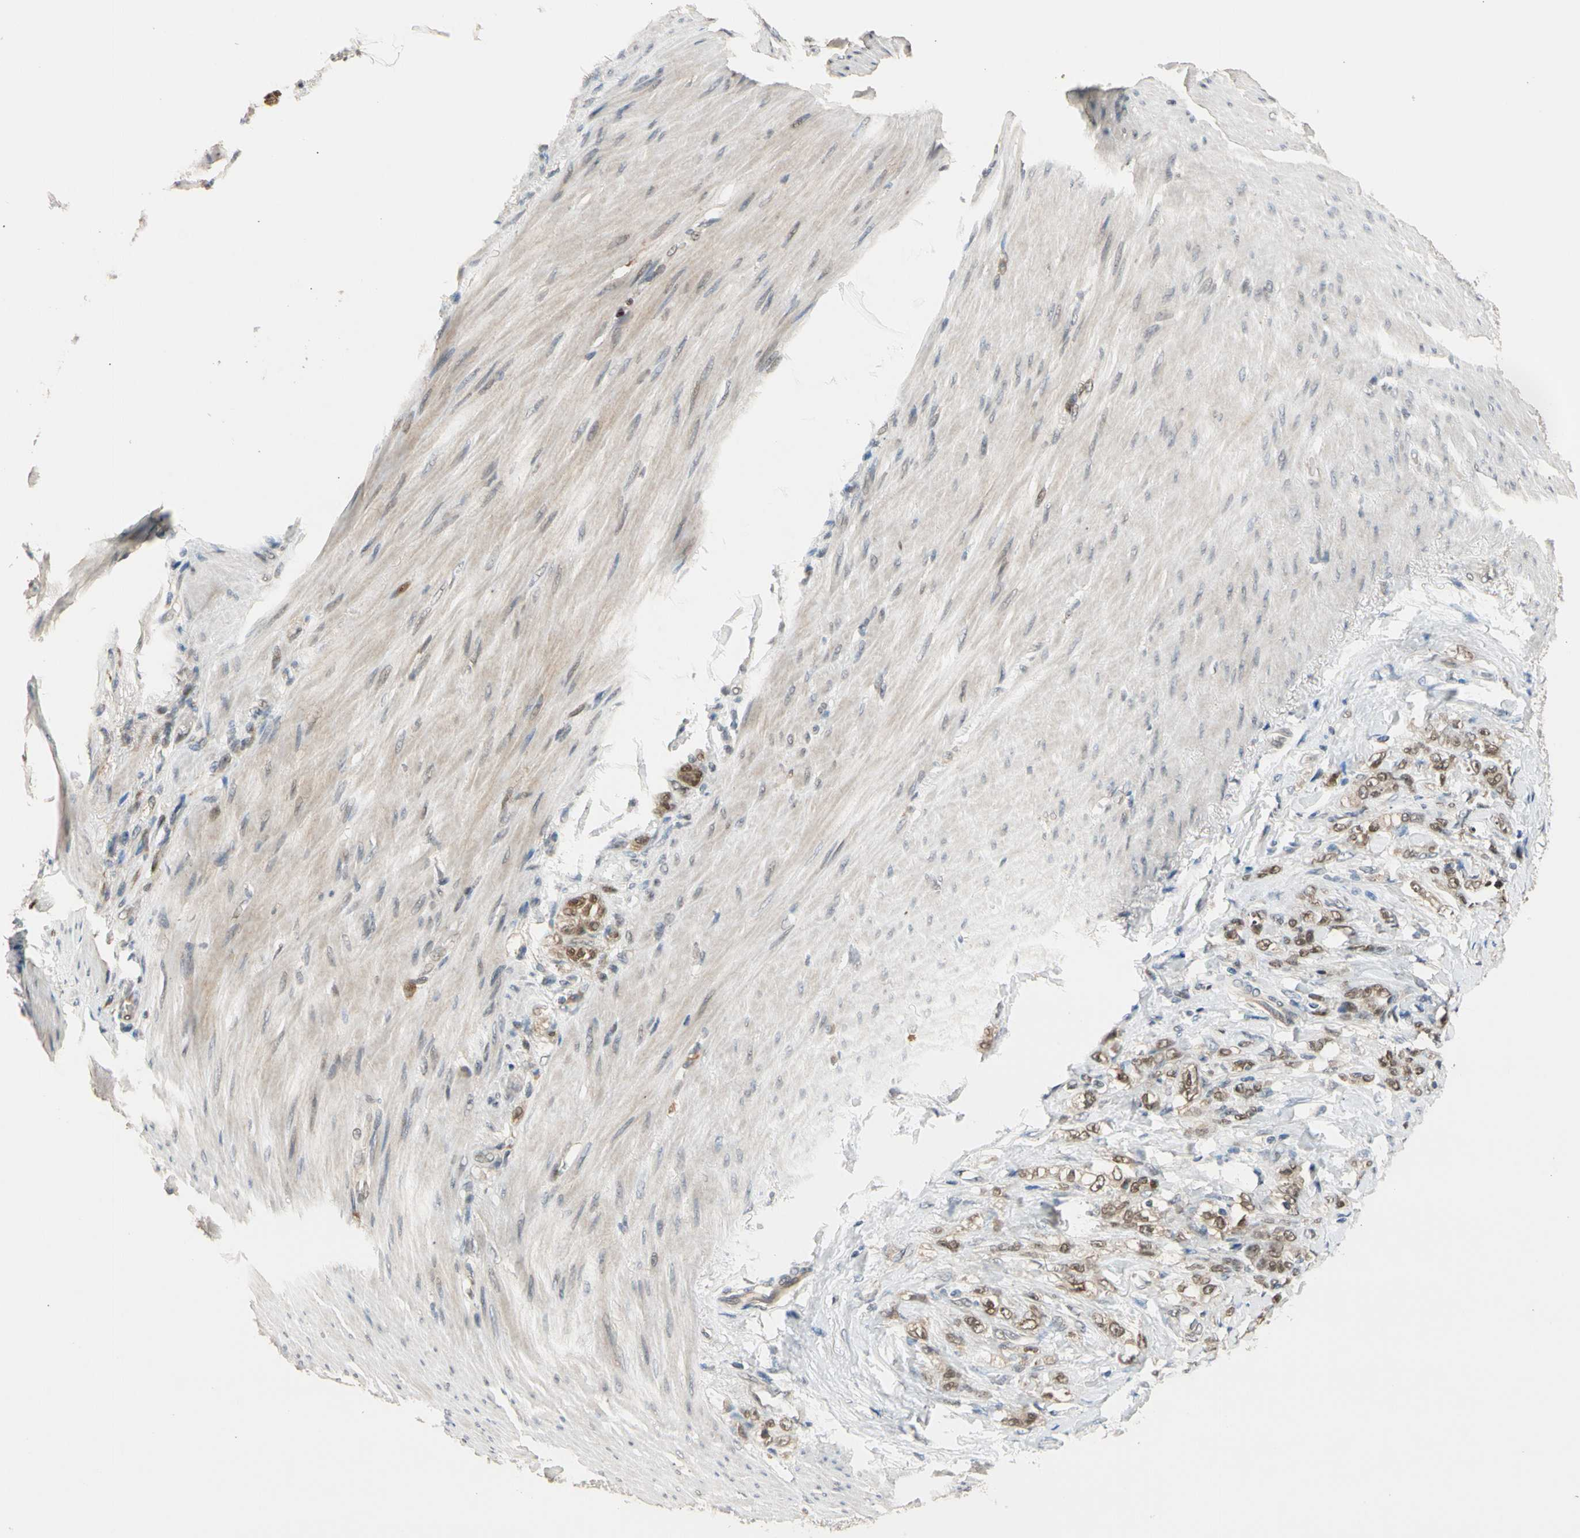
{"staining": {"intensity": "strong", "quantity": "25%-75%", "location": "cytoplasmic/membranous,nuclear"}, "tissue": "stomach cancer", "cell_type": "Tumor cells", "image_type": "cancer", "snomed": [{"axis": "morphology", "description": "Adenocarcinoma, NOS"}, {"axis": "topography", "description": "Stomach"}], "caption": "Human adenocarcinoma (stomach) stained with a brown dye reveals strong cytoplasmic/membranous and nuclear positive expression in about 25%-75% of tumor cells.", "gene": "RIOX2", "patient": {"sex": "male", "age": 82}}